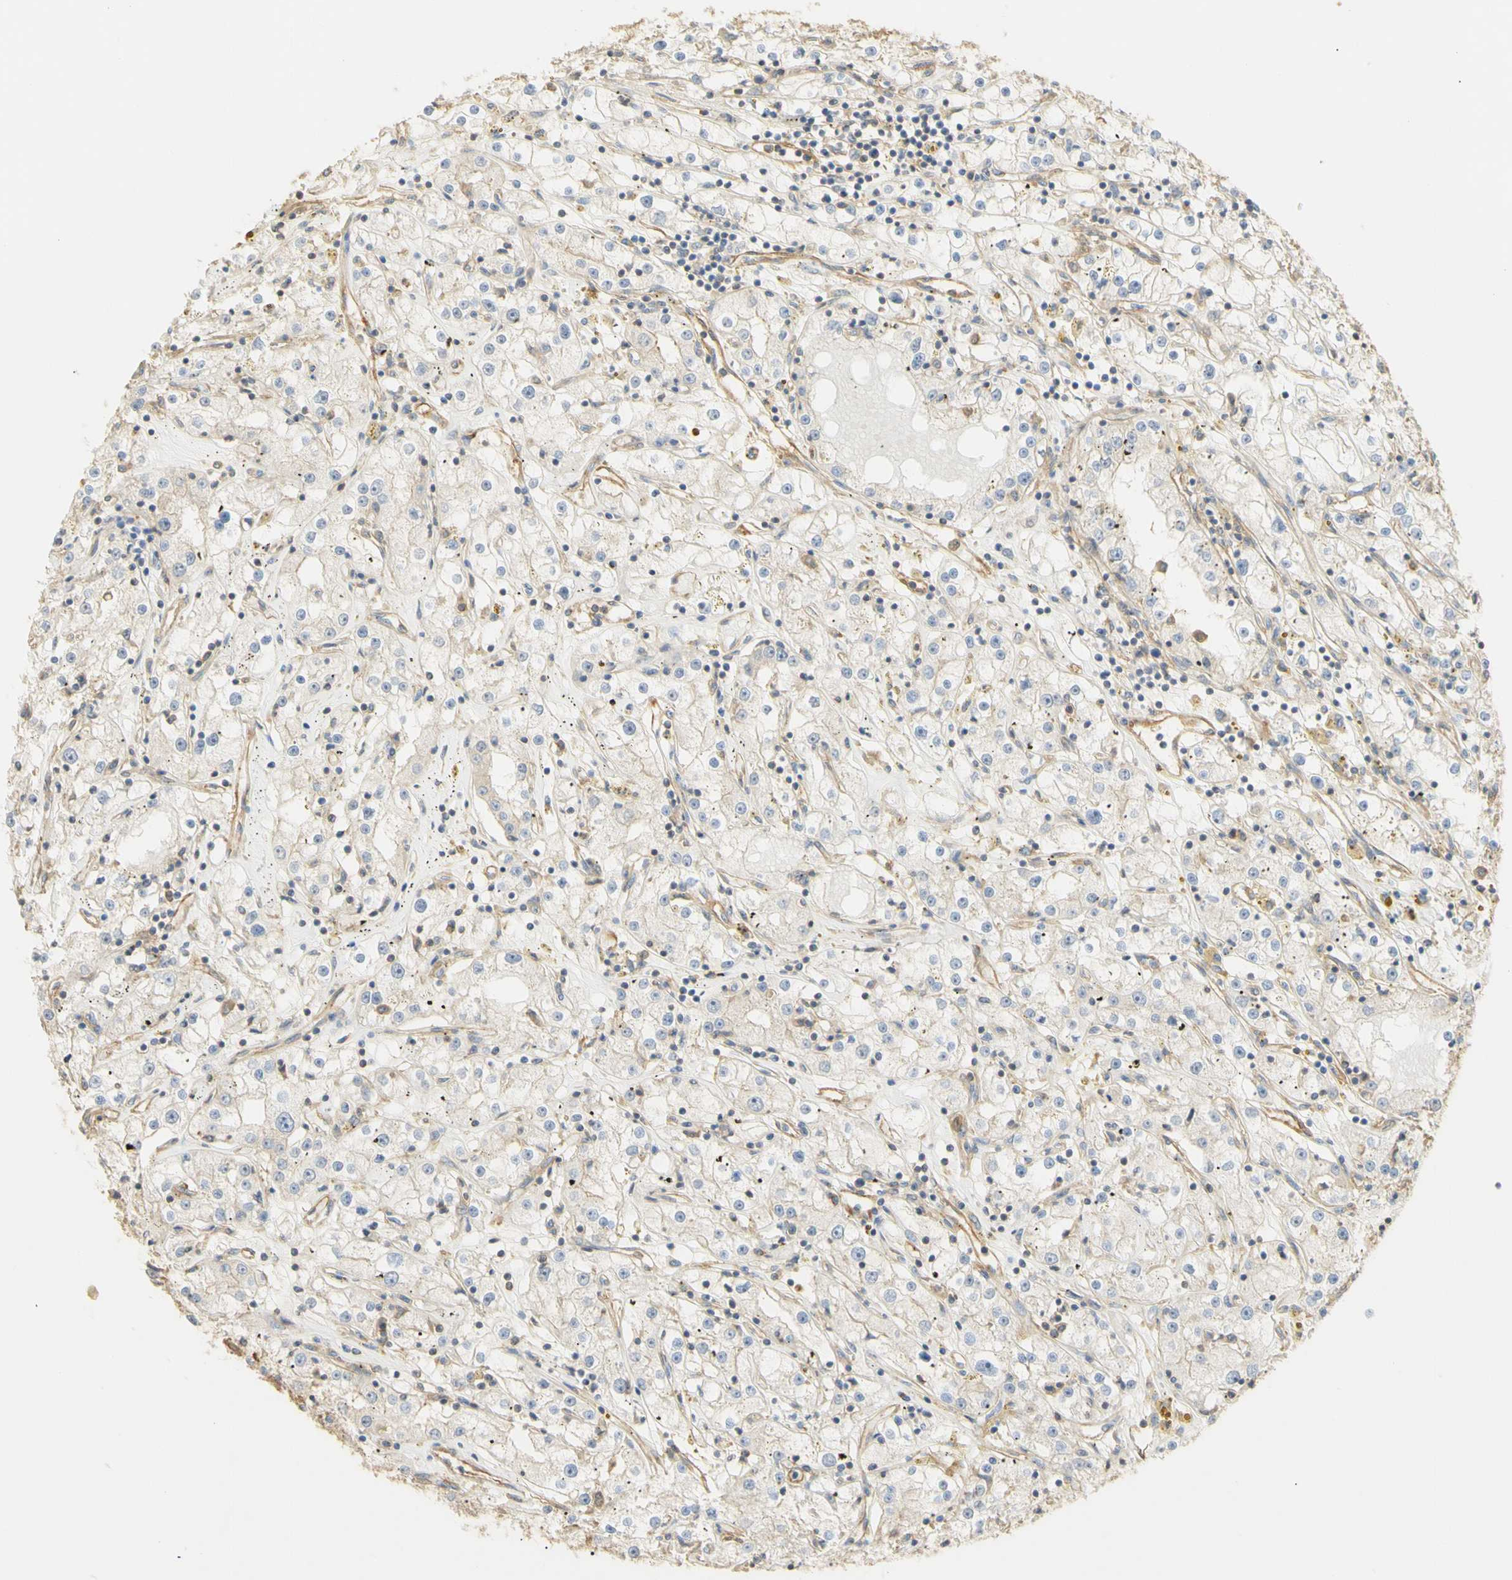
{"staining": {"intensity": "negative", "quantity": "none", "location": "none"}, "tissue": "renal cancer", "cell_type": "Tumor cells", "image_type": "cancer", "snomed": [{"axis": "morphology", "description": "Adenocarcinoma, NOS"}, {"axis": "topography", "description": "Kidney"}], "caption": "Tumor cells show no significant expression in renal adenocarcinoma. (DAB (3,3'-diaminobenzidine) immunohistochemistry (IHC) with hematoxylin counter stain).", "gene": "KCNE4", "patient": {"sex": "male", "age": 56}}